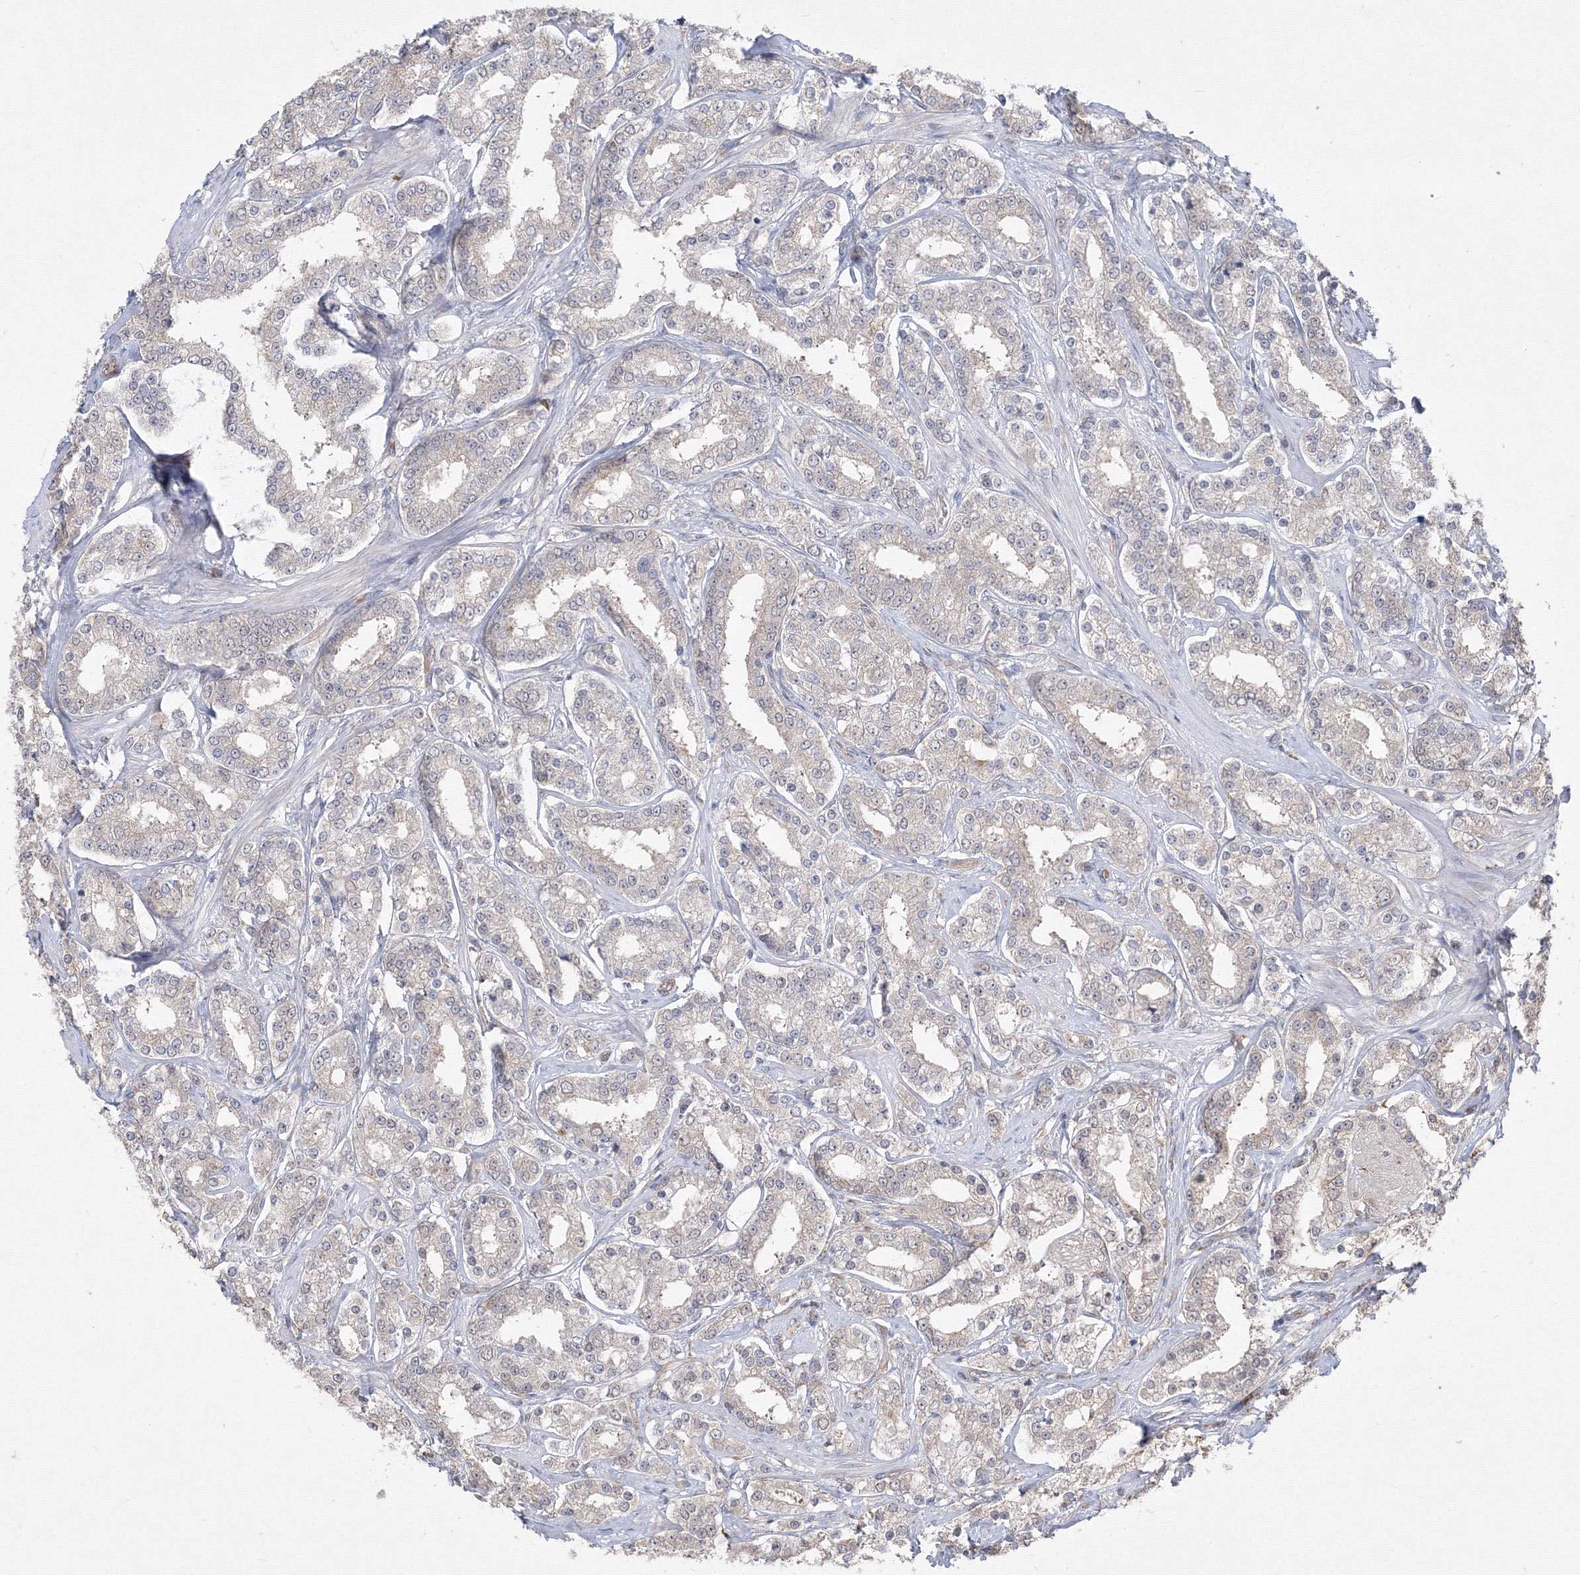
{"staining": {"intensity": "negative", "quantity": "none", "location": "none"}, "tissue": "prostate cancer", "cell_type": "Tumor cells", "image_type": "cancer", "snomed": [{"axis": "morphology", "description": "Normal tissue, NOS"}, {"axis": "morphology", "description": "Adenocarcinoma, High grade"}, {"axis": "topography", "description": "Prostate"}], "caption": "Immunohistochemistry of human prostate cancer displays no expression in tumor cells.", "gene": "FBXL8", "patient": {"sex": "male", "age": 83}}